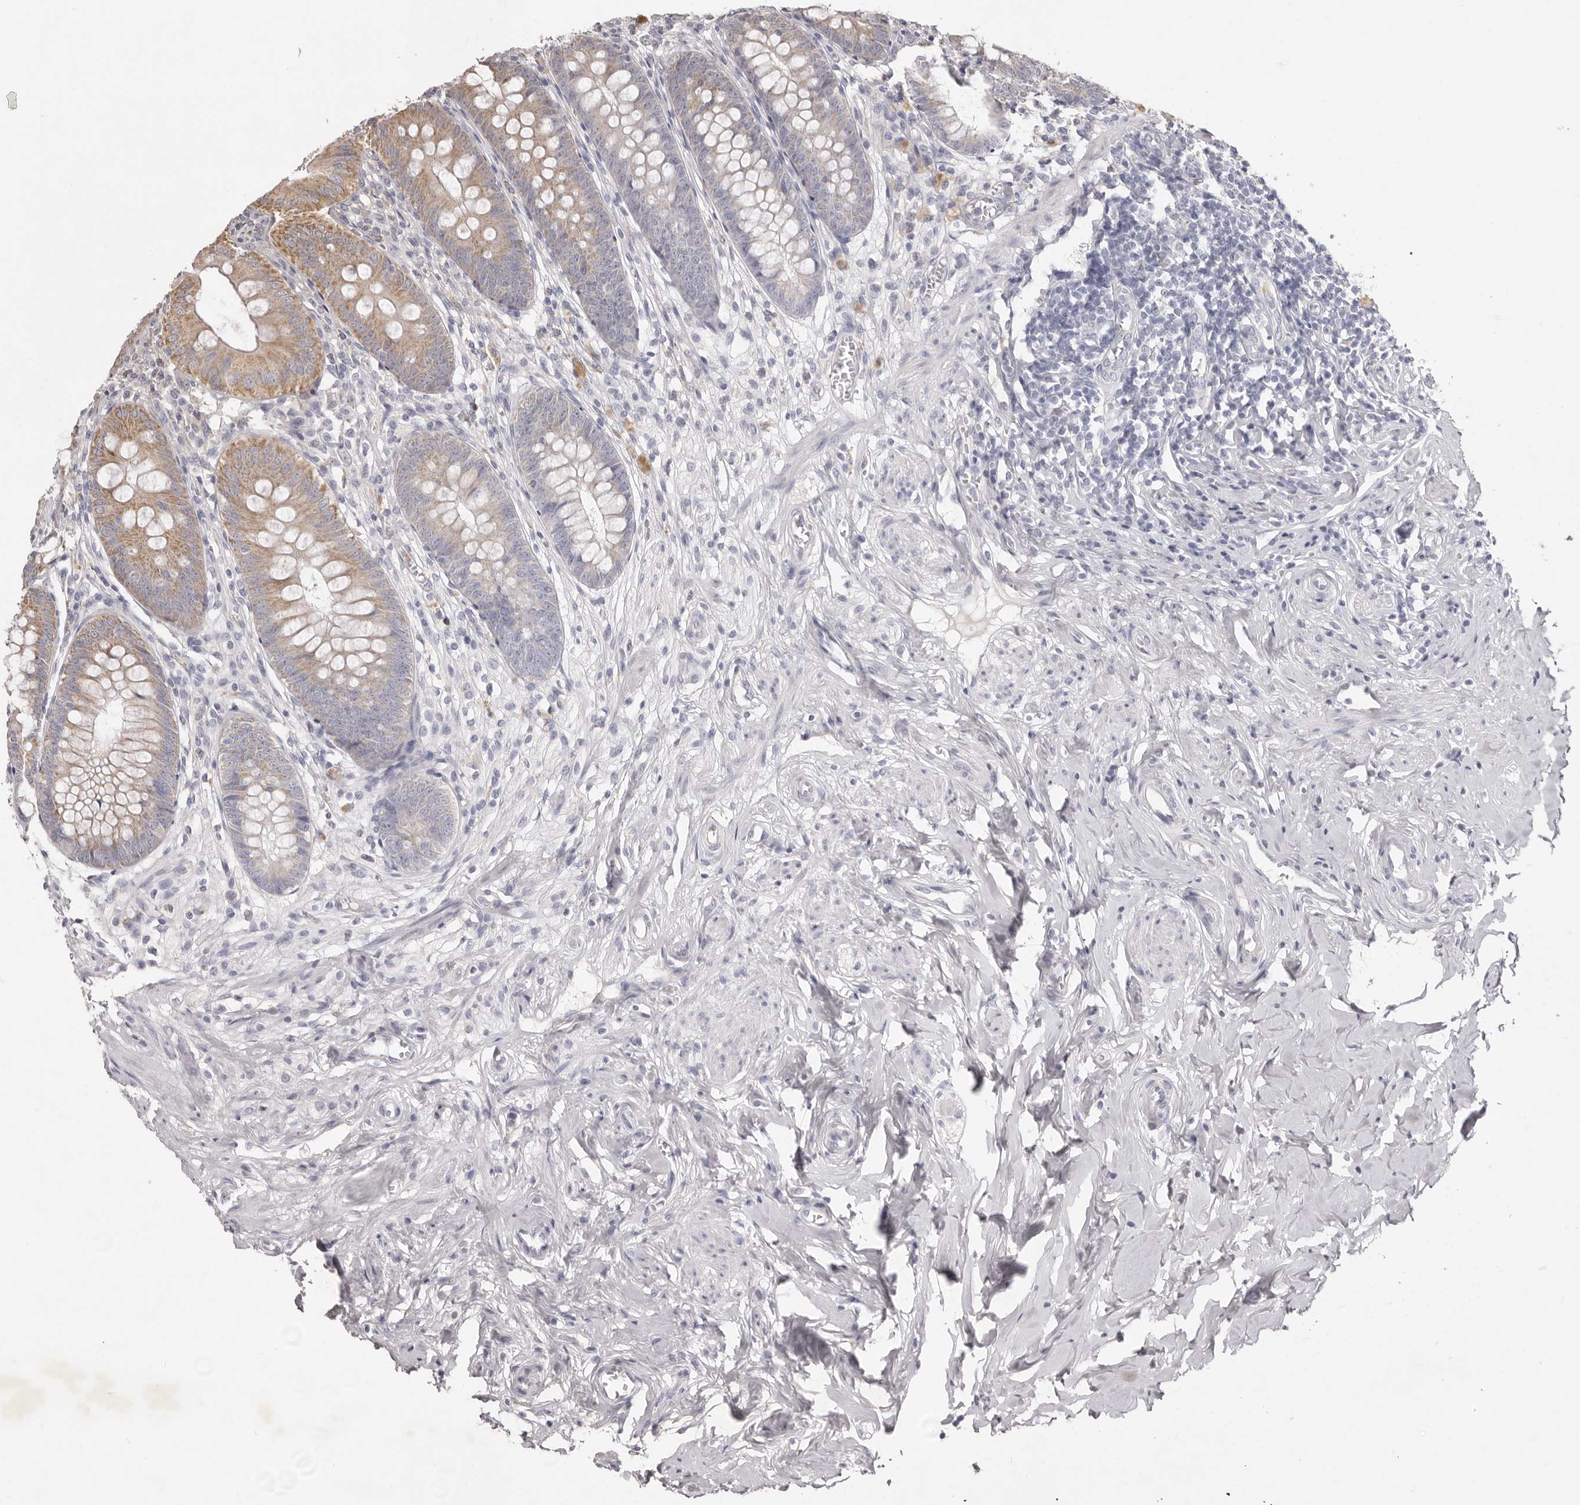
{"staining": {"intensity": "moderate", "quantity": "25%-75%", "location": "cytoplasmic/membranous"}, "tissue": "appendix", "cell_type": "Glandular cells", "image_type": "normal", "snomed": [{"axis": "morphology", "description": "Normal tissue, NOS"}, {"axis": "topography", "description": "Appendix"}], "caption": "This histopathology image shows immunohistochemistry staining of benign appendix, with medium moderate cytoplasmic/membranous positivity in approximately 25%-75% of glandular cells.", "gene": "GPR84", "patient": {"sex": "male", "age": 56}}